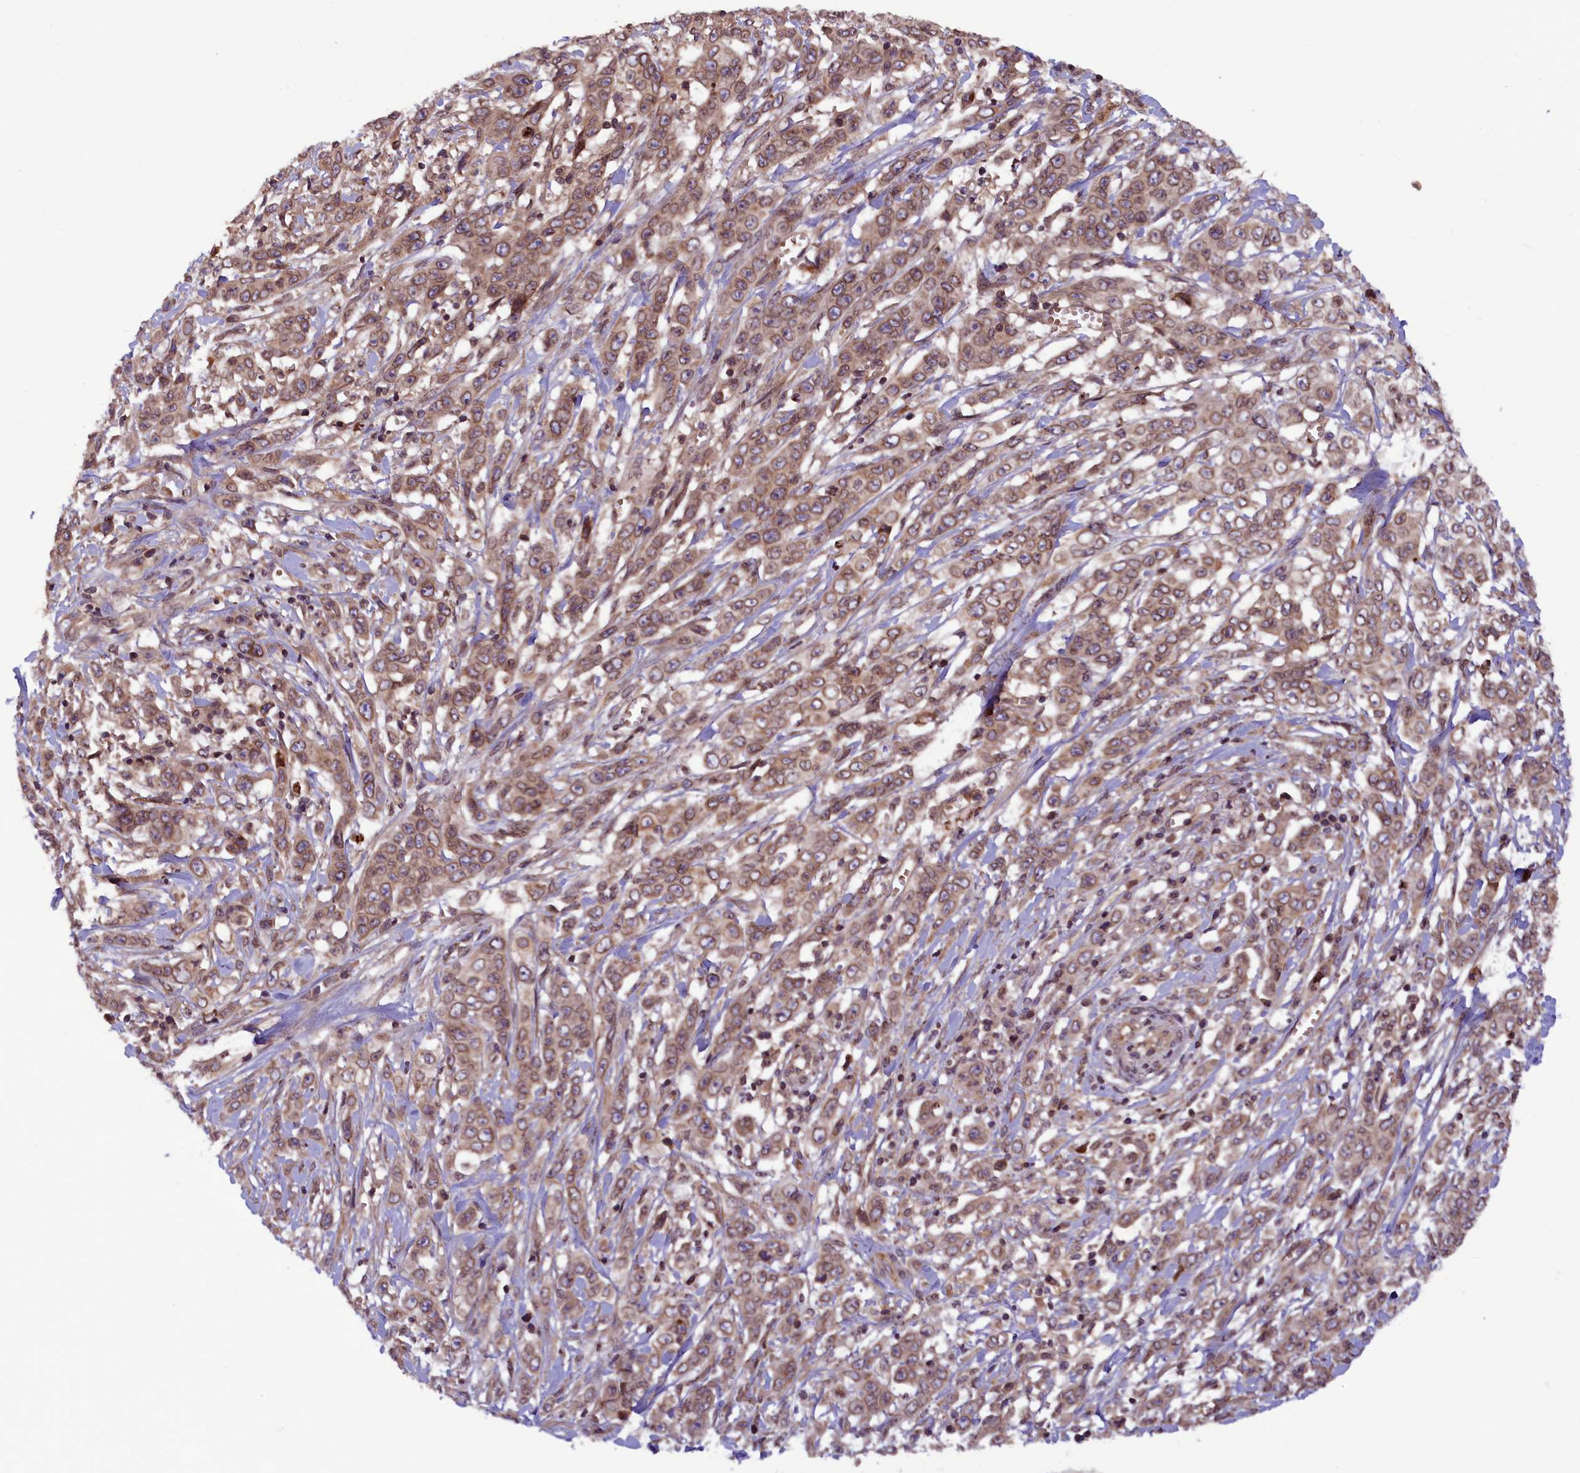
{"staining": {"intensity": "moderate", "quantity": ">75%", "location": "cytoplasmic/membranous,nuclear"}, "tissue": "stomach cancer", "cell_type": "Tumor cells", "image_type": "cancer", "snomed": [{"axis": "morphology", "description": "Adenocarcinoma, NOS"}, {"axis": "topography", "description": "Stomach, upper"}], "caption": "Stomach cancer stained with immunohistochemistry (IHC) reveals moderate cytoplasmic/membranous and nuclear staining in about >75% of tumor cells. The protein is stained brown, and the nuclei are stained in blue (DAB (3,3'-diaminobenzidine) IHC with brightfield microscopy, high magnification).", "gene": "CCDC125", "patient": {"sex": "male", "age": 62}}